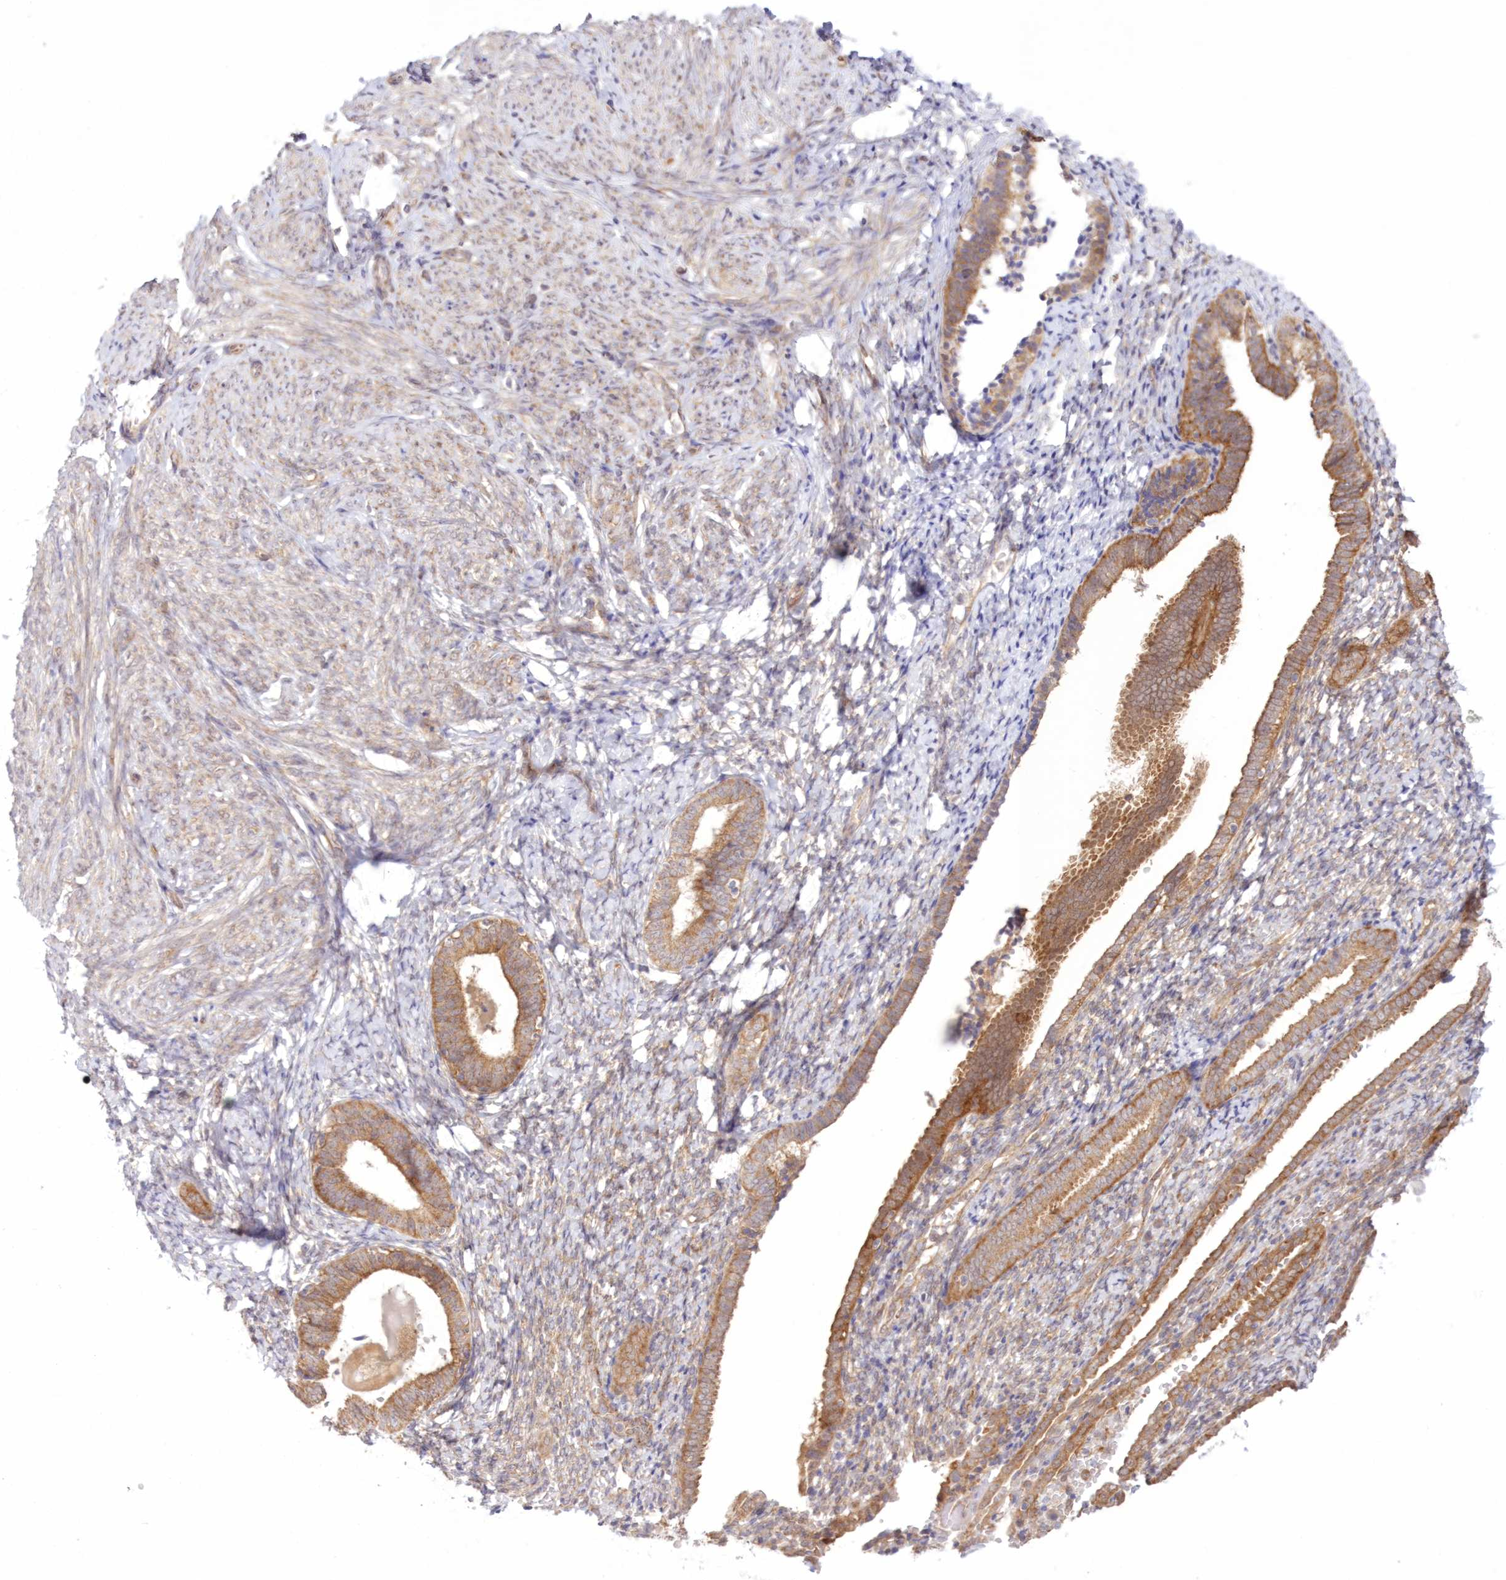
{"staining": {"intensity": "moderate", "quantity": ">75%", "location": "cytoplasmic/membranous"}, "tissue": "endometrium", "cell_type": "Cells in endometrial stroma", "image_type": "normal", "snomed": [{"axis": "morphology", "description": "Normal tissue, NOS"}, {"axis": "topography", "description": "Endometrium"}], "caption": "DAB immunohistochemical staining of benign human endometrium exhibits moderate cytoplasmic/membranous protein staining in approximately >75% of cells in endometrial stroma. (DAB IHC with brightfield microscopy, high magnification).", "gene": "RNPEP", "patient": {"sex": "female", "age": 72}}